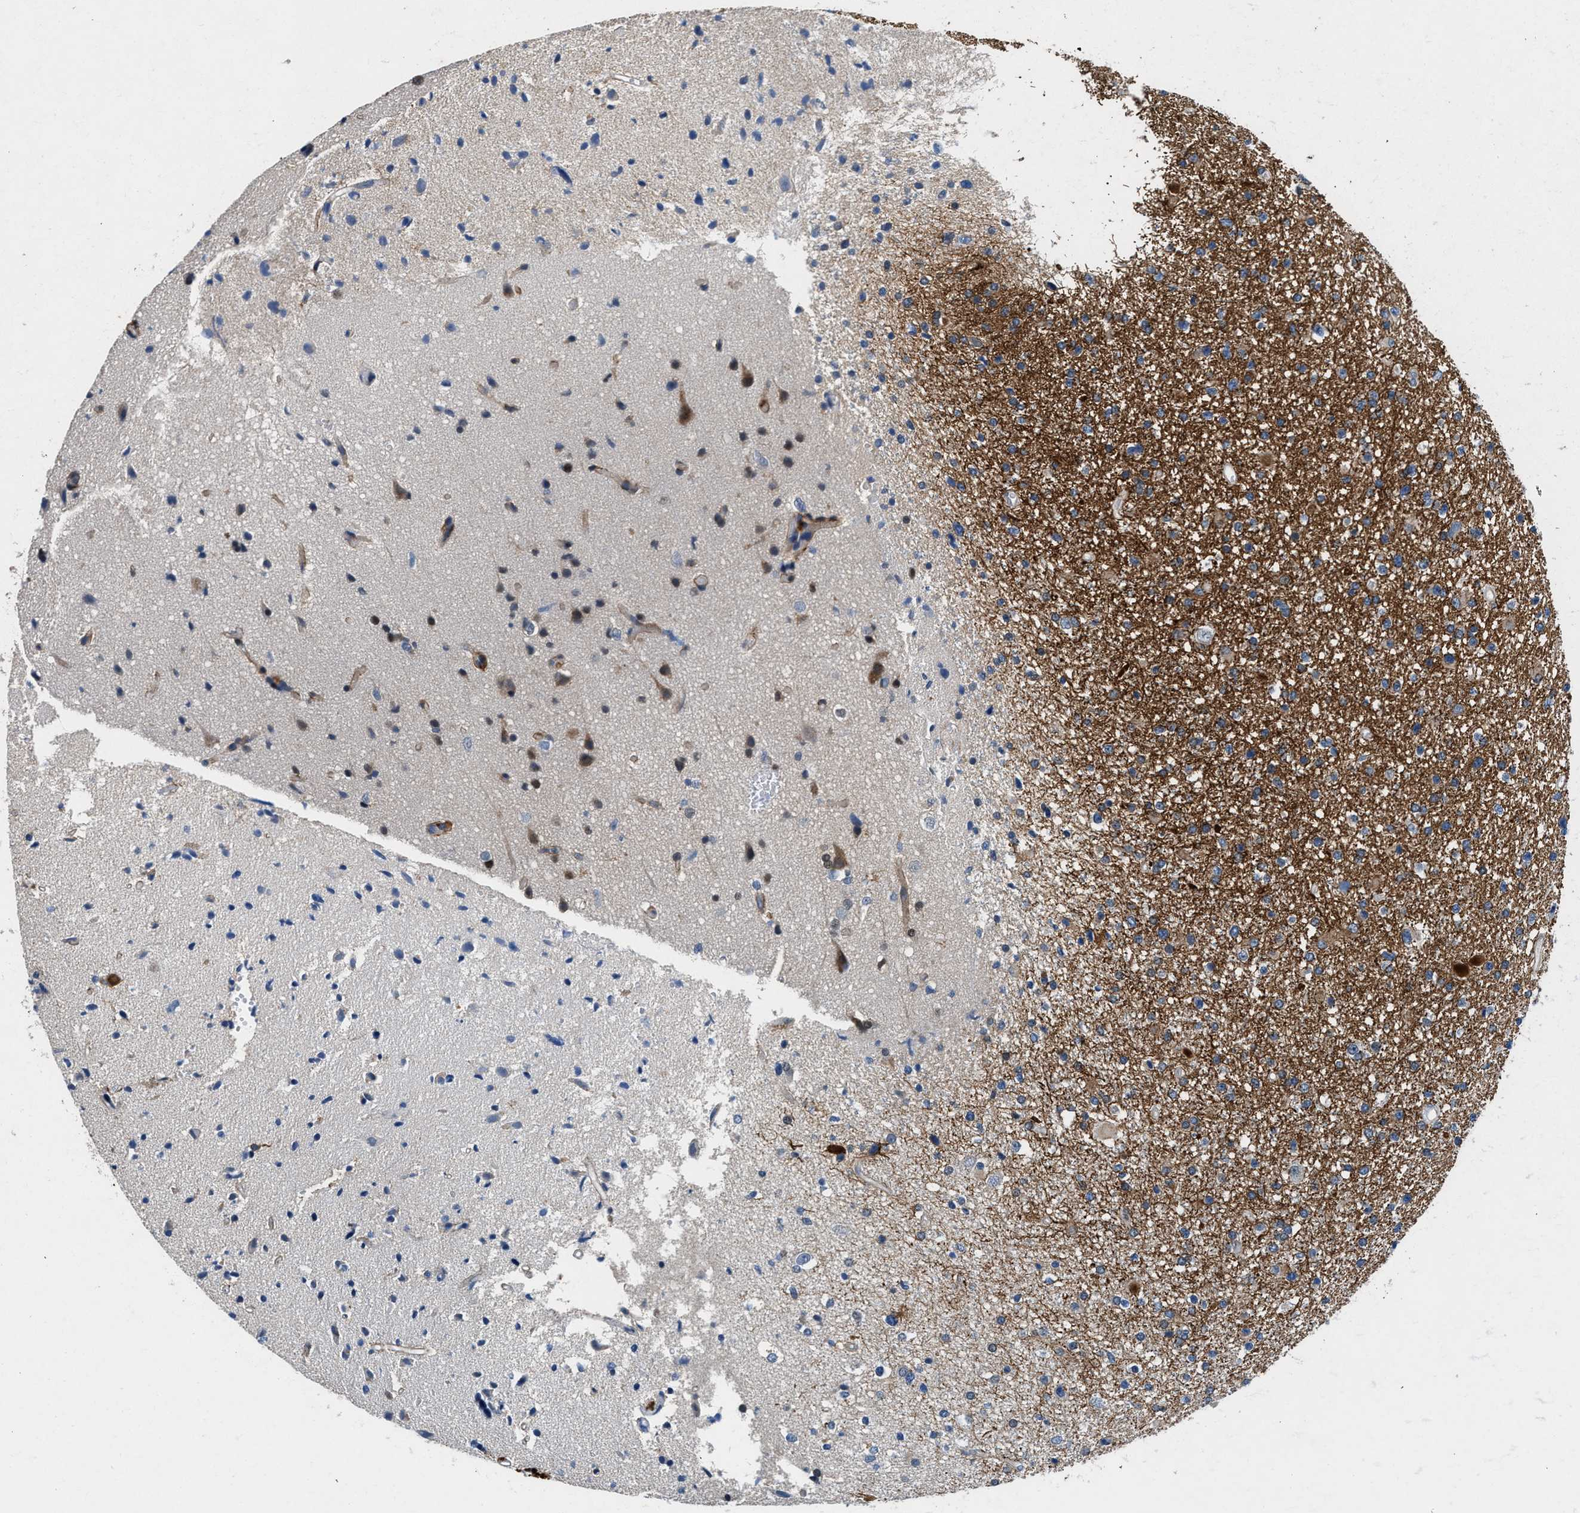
{"staining": {"intensity": "strong", "quantity": "<25%", "location": "cytoplasmic/membranous"}, "tissue": "glioma", "cell_type": "Tumor cells", "image_type": "cancer", "snomed": [{"axis": "morphology", "description": "Glioma, malignant, High grade"}, {"axis": "topography", "description": "Brain"}], "caption": "Immunohistochemical staining of human glioma demonstrates strong cytoplasmic/membranous protein positivity in about <25% of tumor cells.", "gene": "COPS2", "patient": {"sex": "male", "age": 33}}